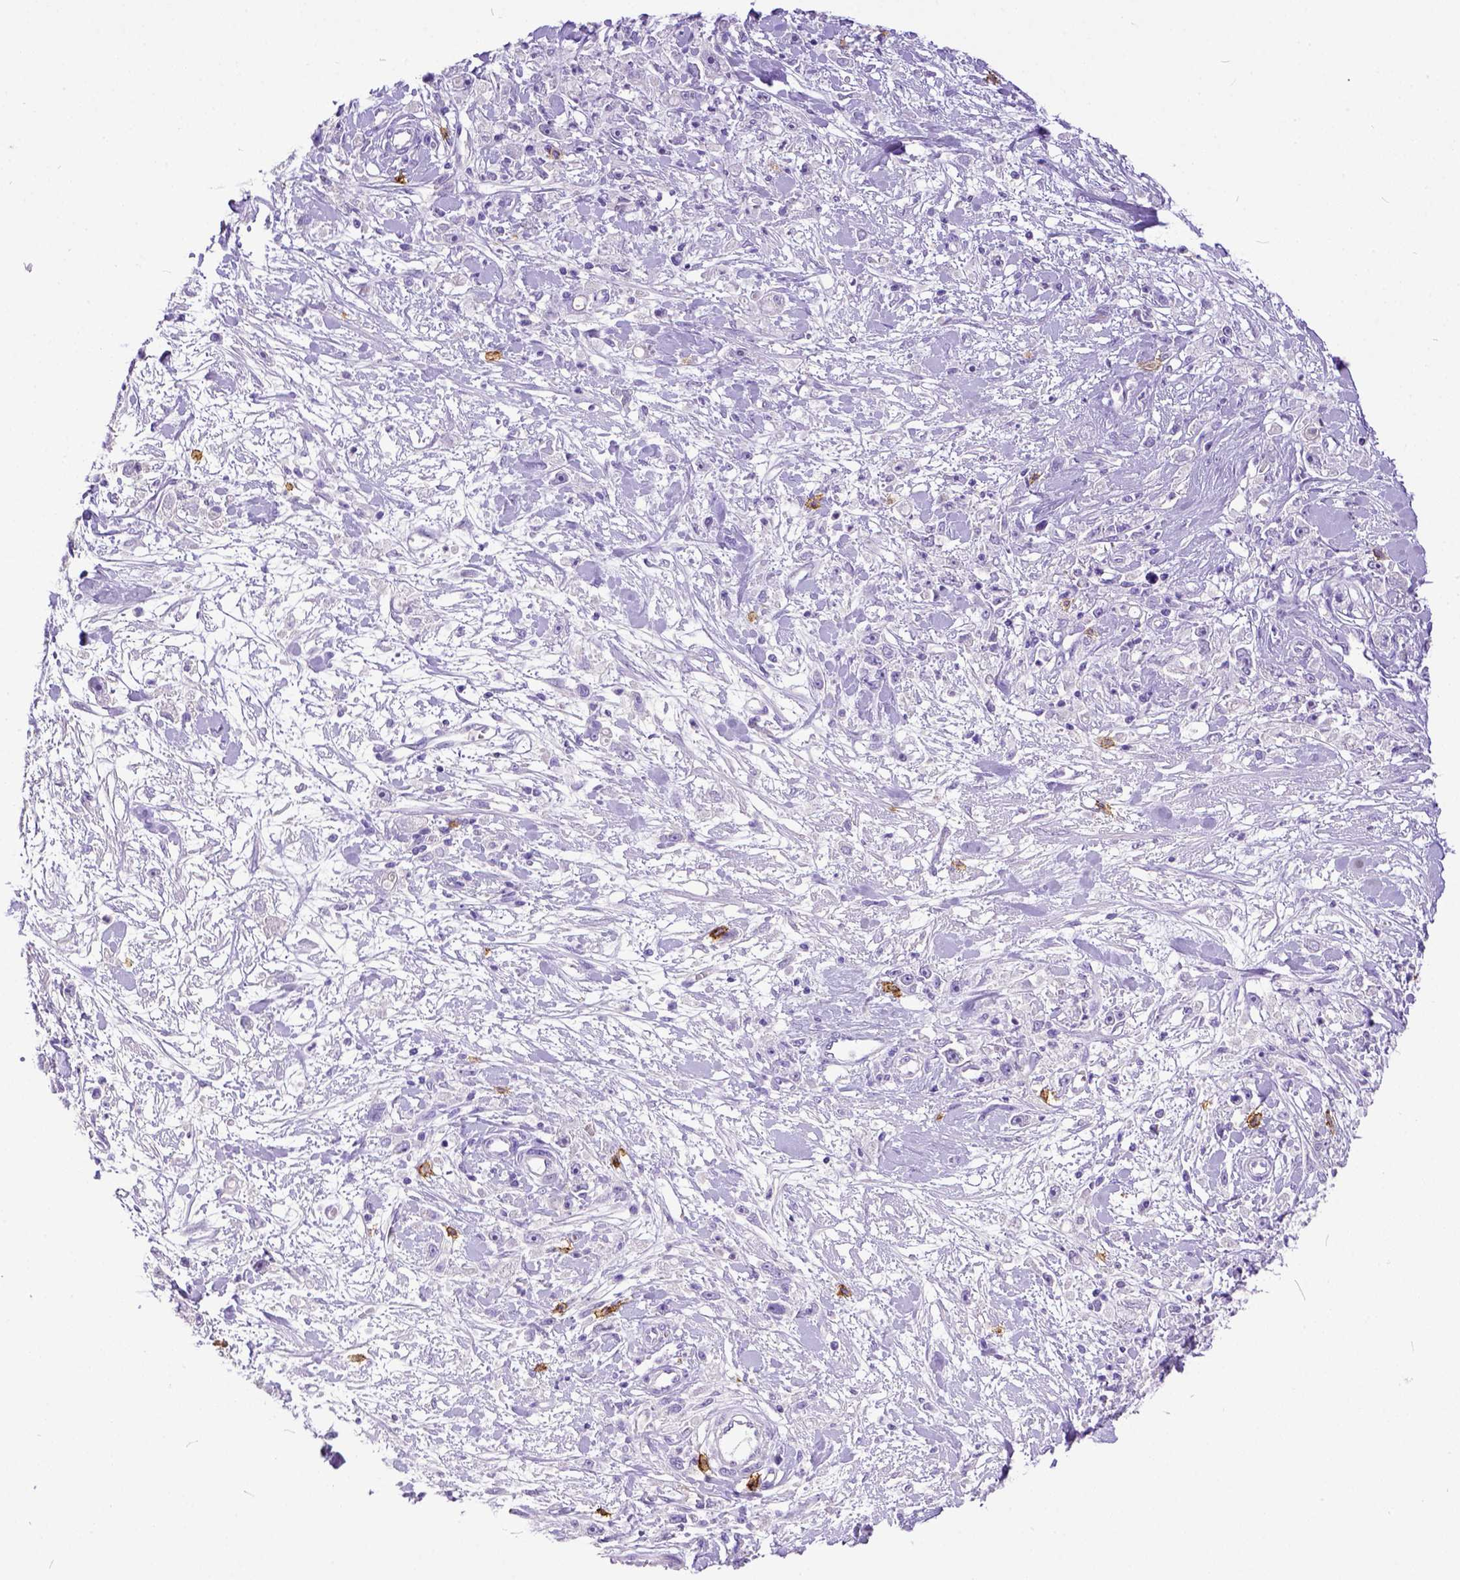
{"staining": {"intensity": "negative", "quantity": "none", "location": "none"}, "tissue": "stomach cancer", "cell_type": "Tumor cells", "image_type": "cancer", "snomed": [{"axis": "morphology", "description": "Adenocarcinoma, NOS"}, {"axis": "topography", "description": "Stomach"}], "caption": "High magnification brightfield microscopy of adenocarcinoma (stomach) stained with DAB (3,3'-diaminobenzidine) (brown) and counterstained with hematoxylin (blue): tumor cells show no significant staining. (DAB (3,3'-diaminobenzidine) IHC, high magnification).", "gene": "KIT", "patient": {"sex": "female", "age": 59}}